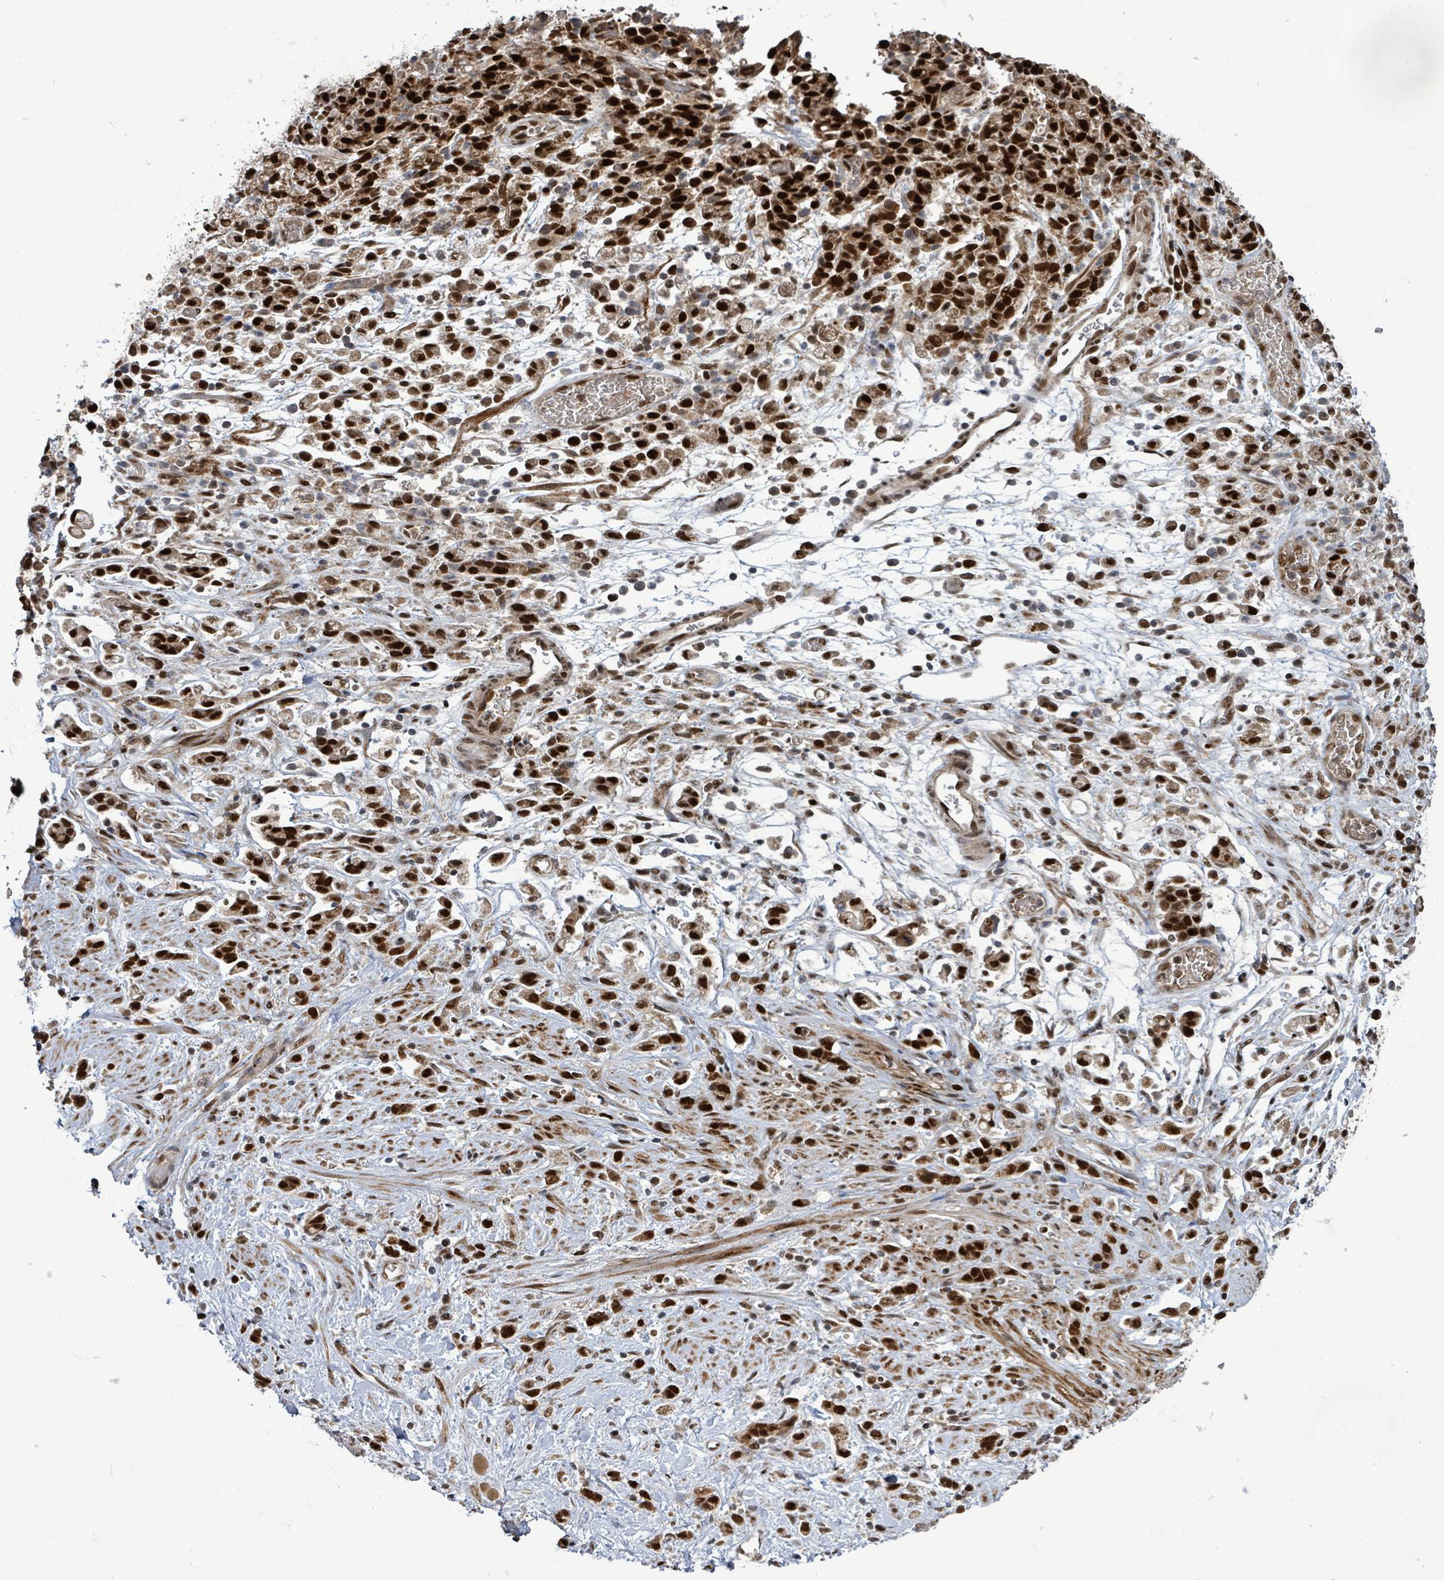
{"staining": {"intensity": "strong", "quantity": ">75%", "location": "nuclear"}, "tissue": "stomach cancer", "cell_type": "Tumor cells", "image_type": "cancer", "snomed": [{"axis": "morphology", "description": "Adenocarcinoma, NOS"}, {"axis": "topography", "description": "Stomach"}], "caption": "IHC histopathology image of neoplastic tissue: stomach cancer stained using immunohistochemistry (IHC) displays high levels of strong protein expression localized specifically in the nuclear of tumor cells, appearing as a nuclear brown color.", "gene": "PATZ1", "patient": {"sex": "female", "age": 60}}